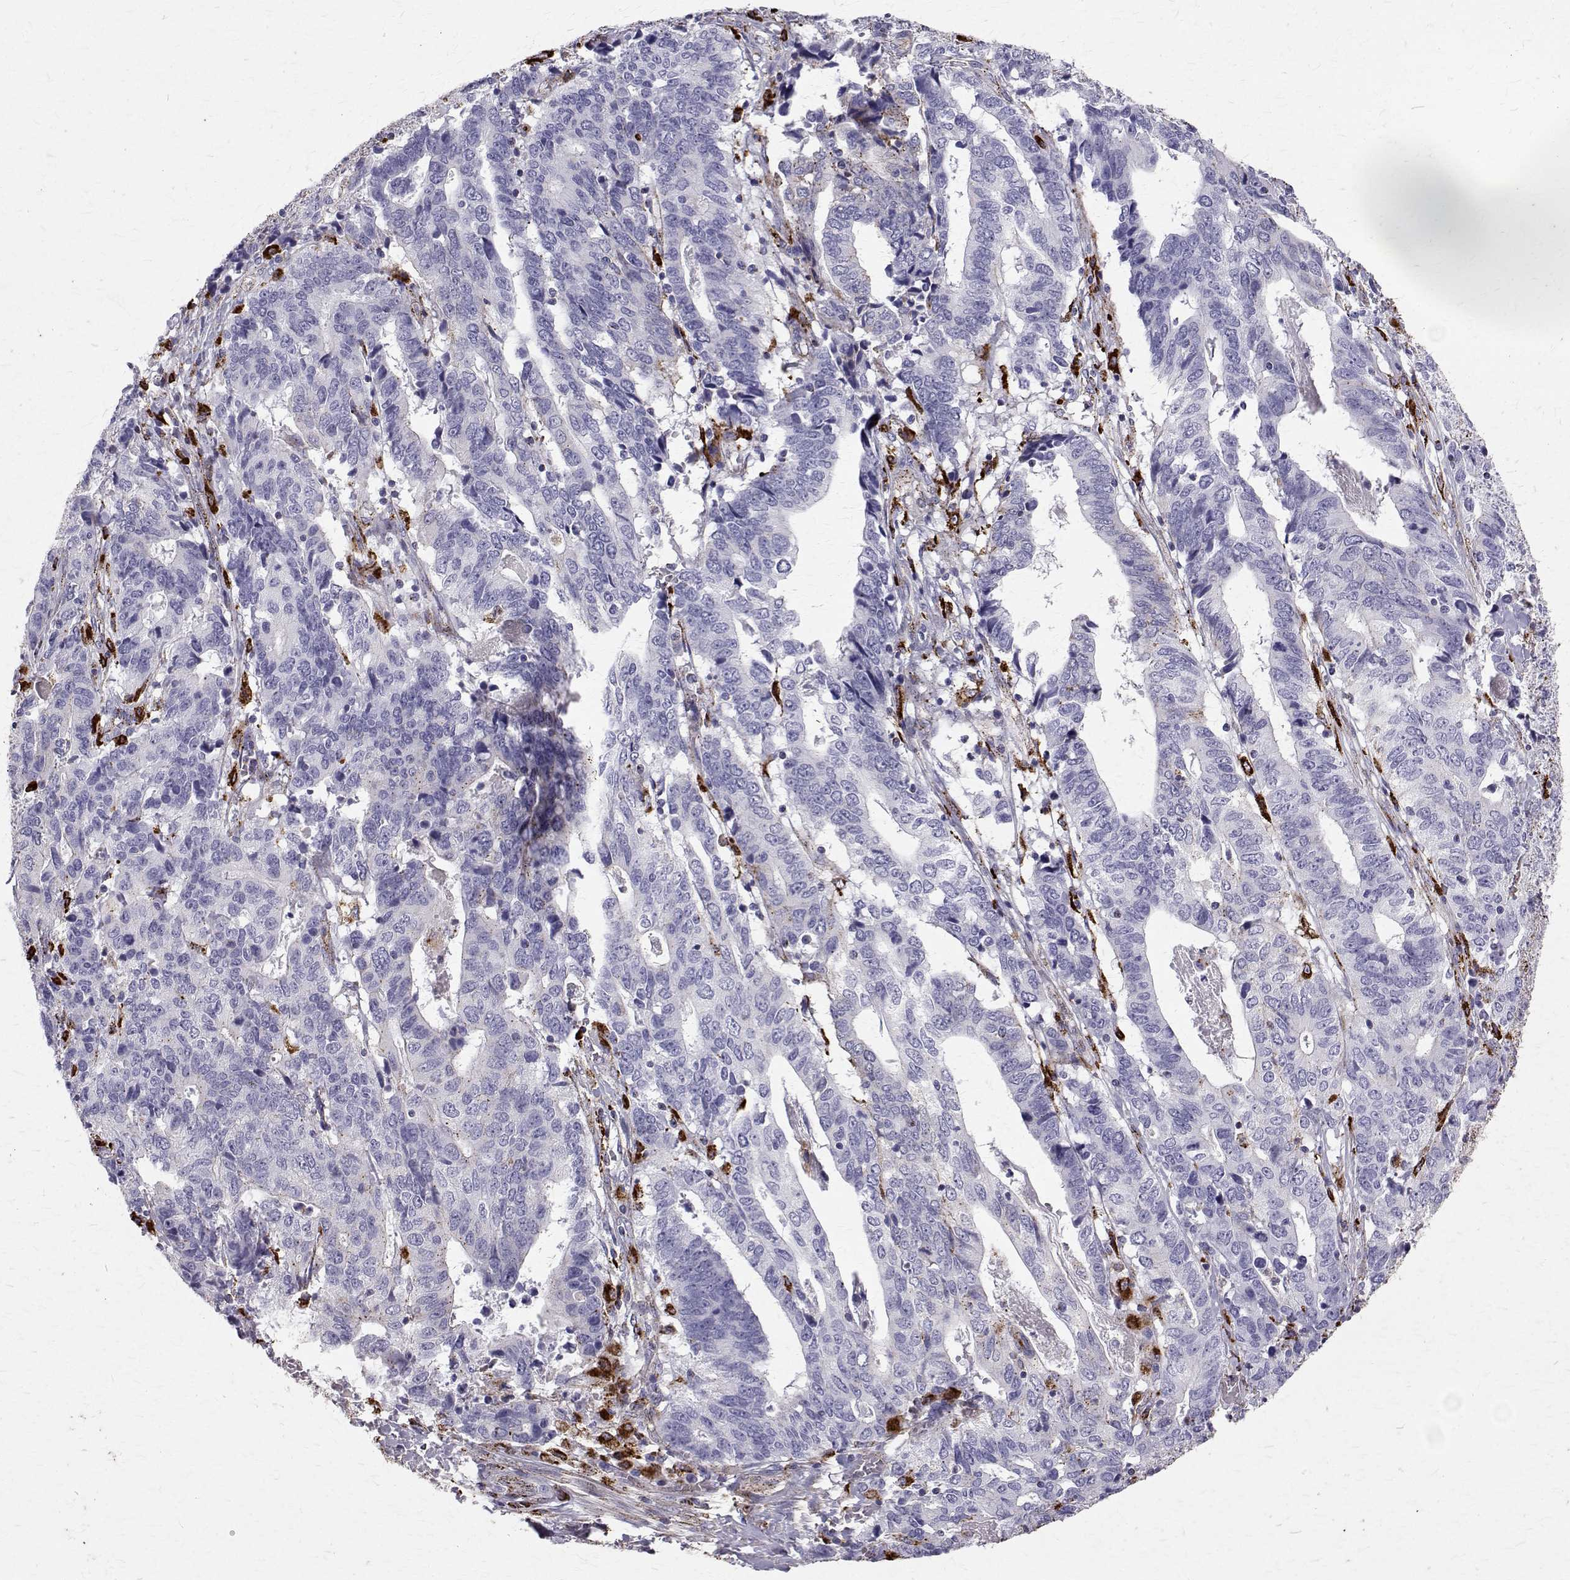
{"staining": {"intensity": "negative", "quantity": "none", "location": "none"}, "tissue": "stomach cancer", "cell_type": "Tumor cells", "image_type": "cancer", "snomed": [{"axis": "morphology", "description": "Adenocarcinoma, NOS"}, {"axis": "topography", "description": "Stomach, upper"}], "caption": "Immunohistochemical staining of human adenocarcinoma (stomach) exhibits no significant expression in tumor cells.", "gene": "TPP1", "patient": {"sex": "female", "age": 67}}